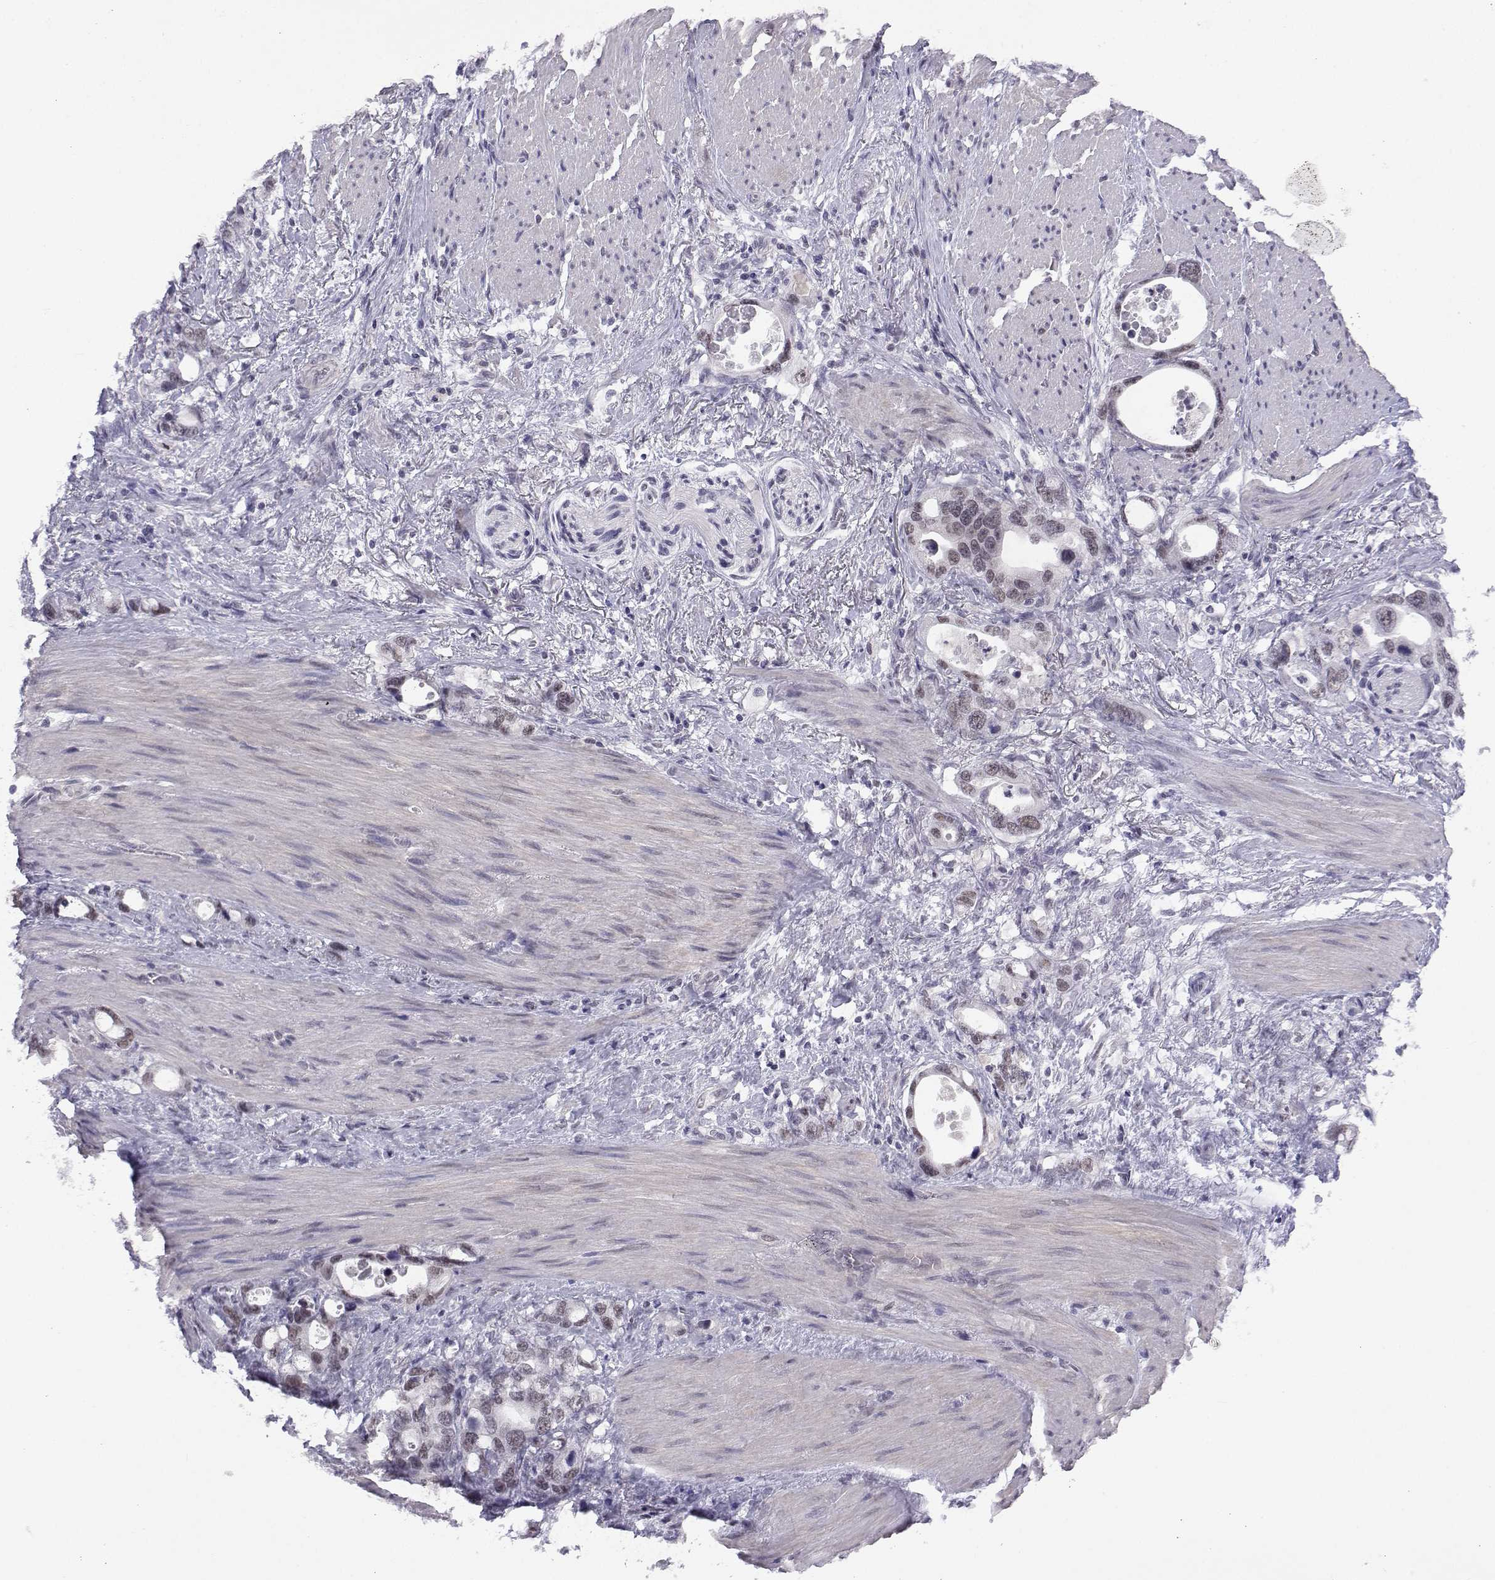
{"staining": {"intensity": "weak", "quantity": "<25%", "location": "nuclear"}, "tissue": "stomach cancer", "cell_type": "Tumor cells", "image_type": "cancer", "snomed": [{"axis": "morphology", "description": "Adenocarcinoma, NOS"}, {"axis": "topography", "description": "Stomach, upper"}], "caption": "DAB (3,3'-diaminobenzidine) immunohistochemical staining of human stomach adenocarcinoma reveals no significant expression in tumor cells.", "gene": "MED26", "patient": {"sex": "male", "age": 74}}